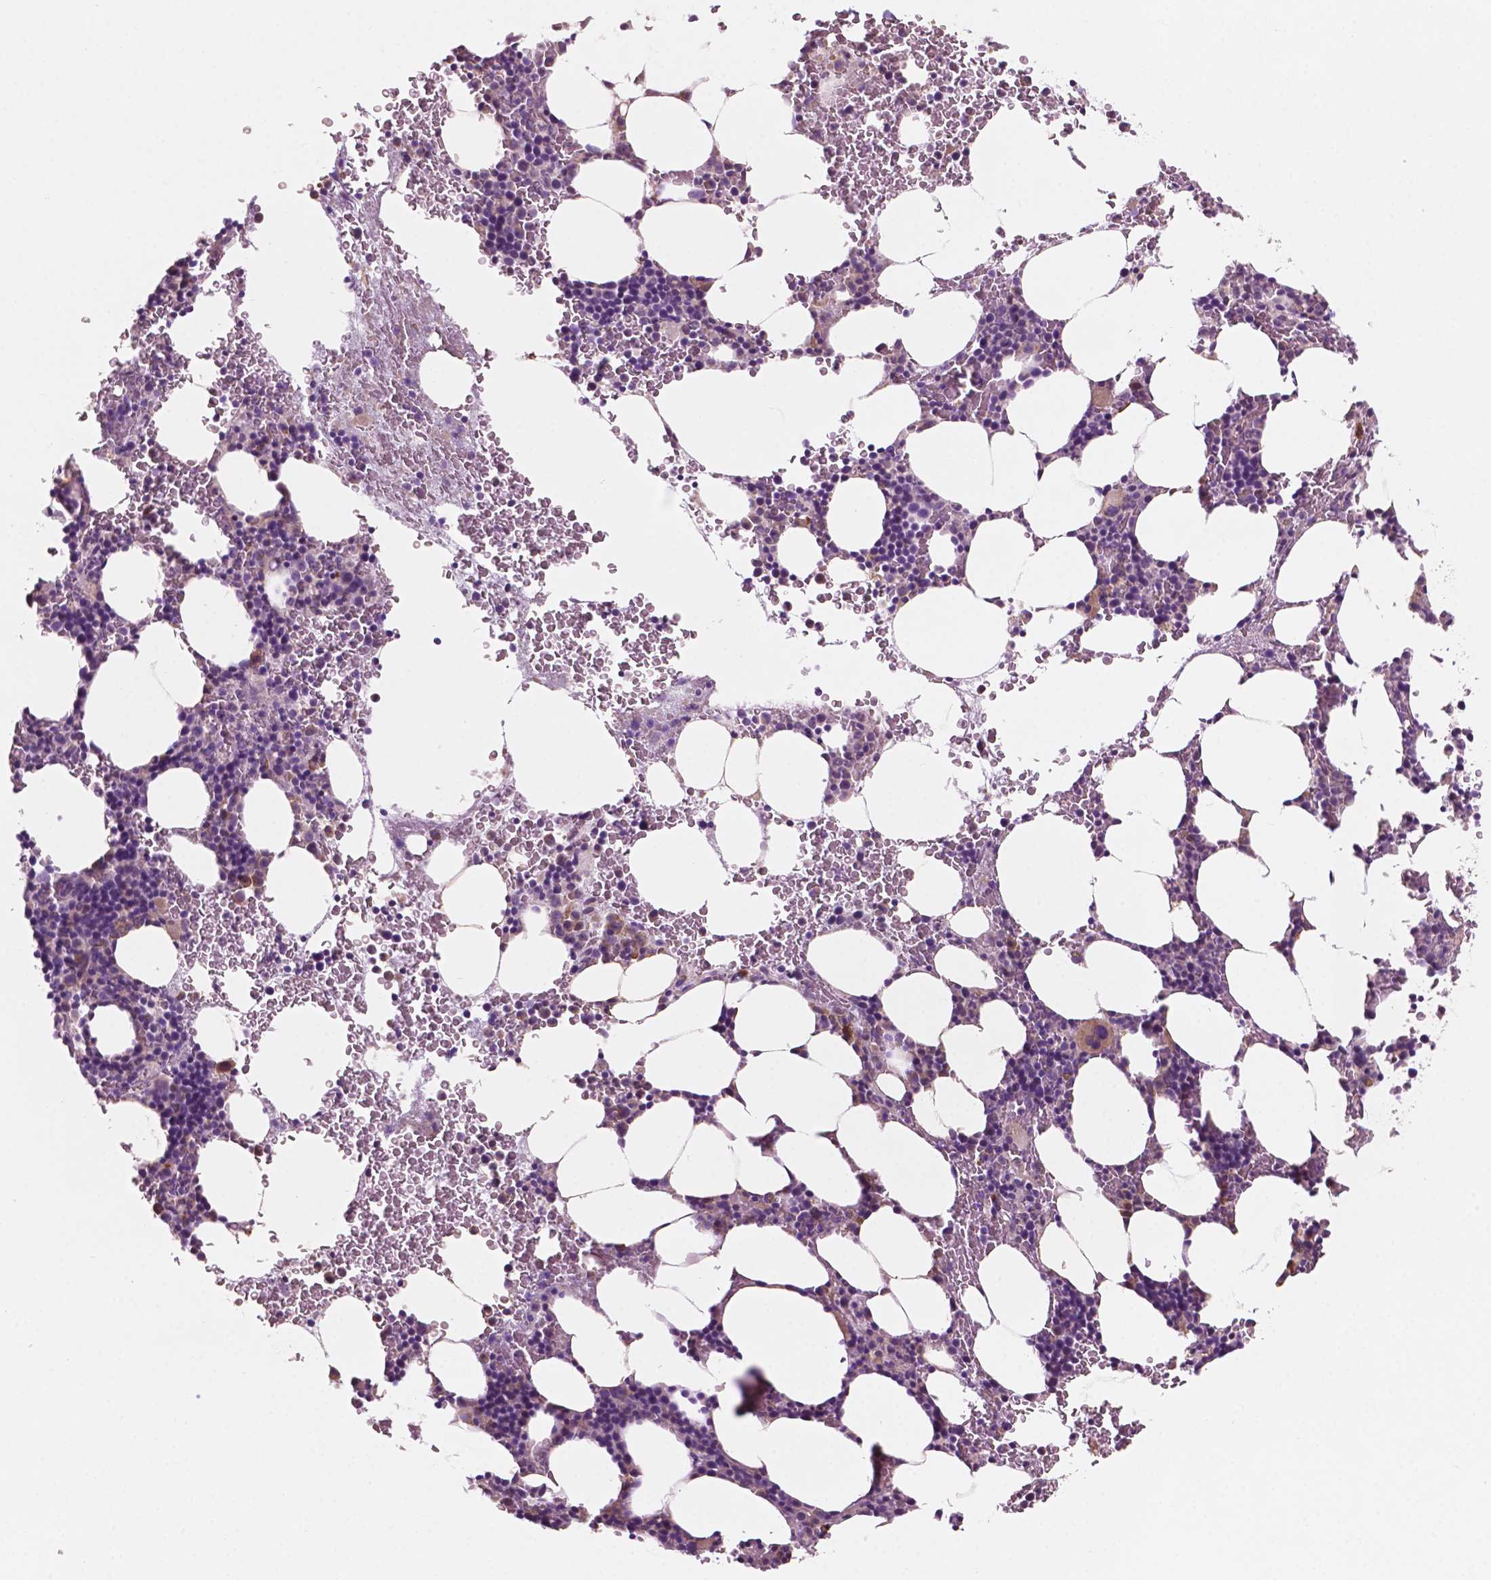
{"staining": {"intensity": "moderate", "quantity": "<25%", "location": "cytoplasmic/membranous"}, "tissue": "bone marrow", "cell_type": "Hematopoietic cells", "image_type": "normal", "snomed": [{"axis": "morphology", "description": "Normal tissue, NOS"}, {"axis": "topography", "description": "Bone marrow"}], "caption": "Human bone marrow stained with a brown dye shows moderate cytoplasmic/membranous positive expression in about <25% of hematopoietic cells.", "gene": "LRP1B", "patient": {"sex": "male", "age": 77}}